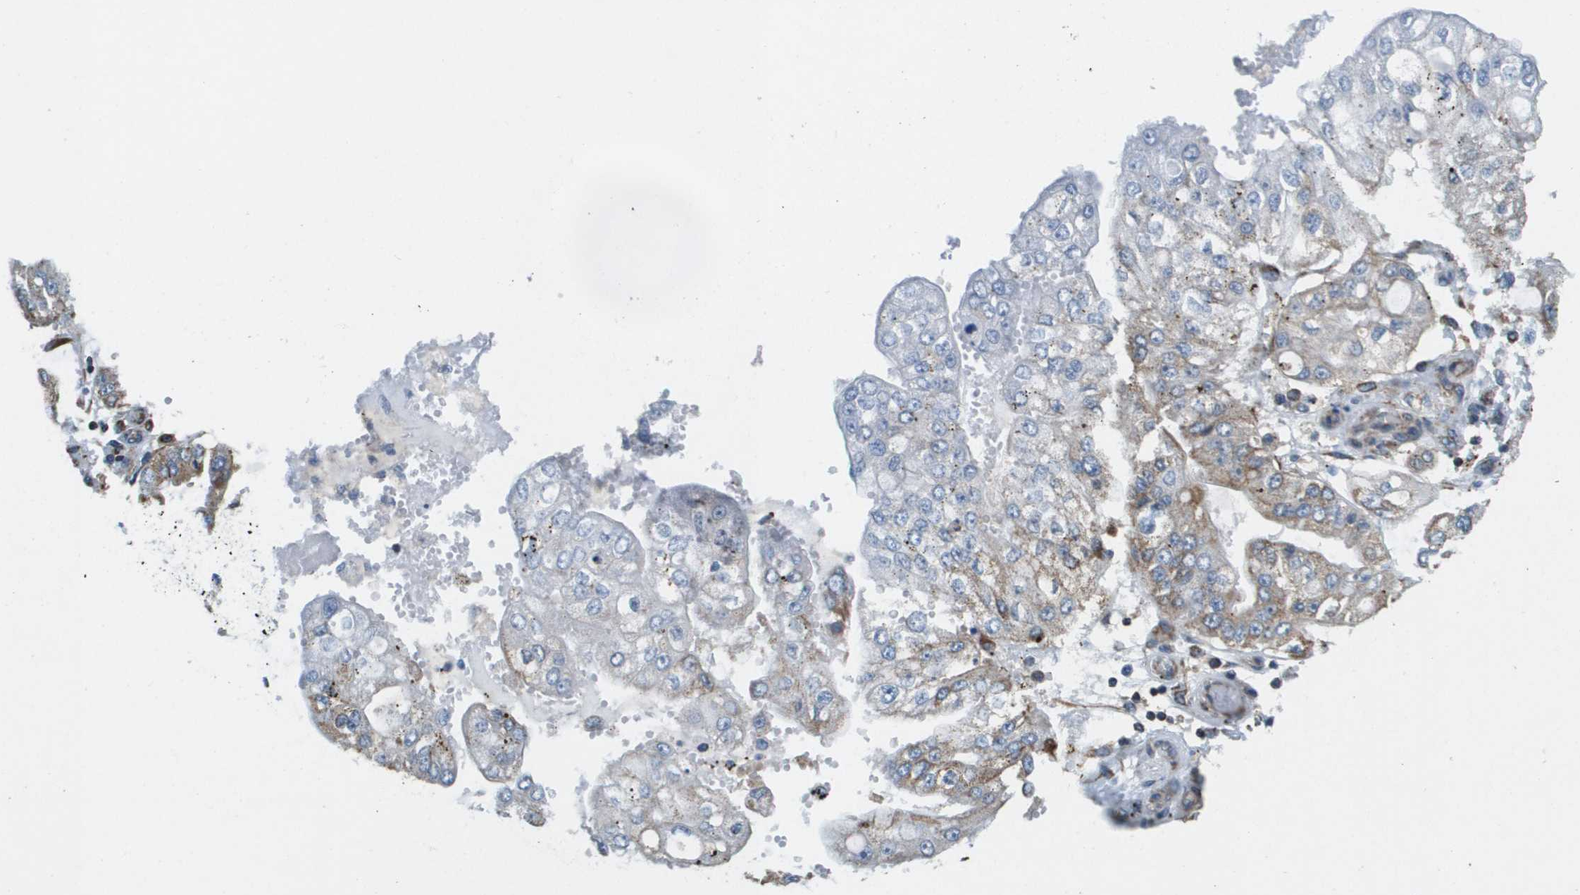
{"staining": {"intensity": "weak", "quantity": "25%-75%", "location": "cytoplasmic/membranous"}, "tissue": "stomach cancer", "cell_type": "Tumor cells", "image_type": "cancer", "snomed": [{"axis": "morphology", "description": "Adenocarcinoma, NOS"}, {"axis": "topography", "description": "Stomach"}], "caption": "Weak cytoplasmic/membranous protein staining is identified in approximately 25%-75% of tumor cells in stomach adenocarcinoma. The staining was performed using DAB, with brown indicating positive protein expression. Nuclei are stained blue with hematoxylin.", "gene": "NRK", "patient": {"sex": "male", "age": 76}}